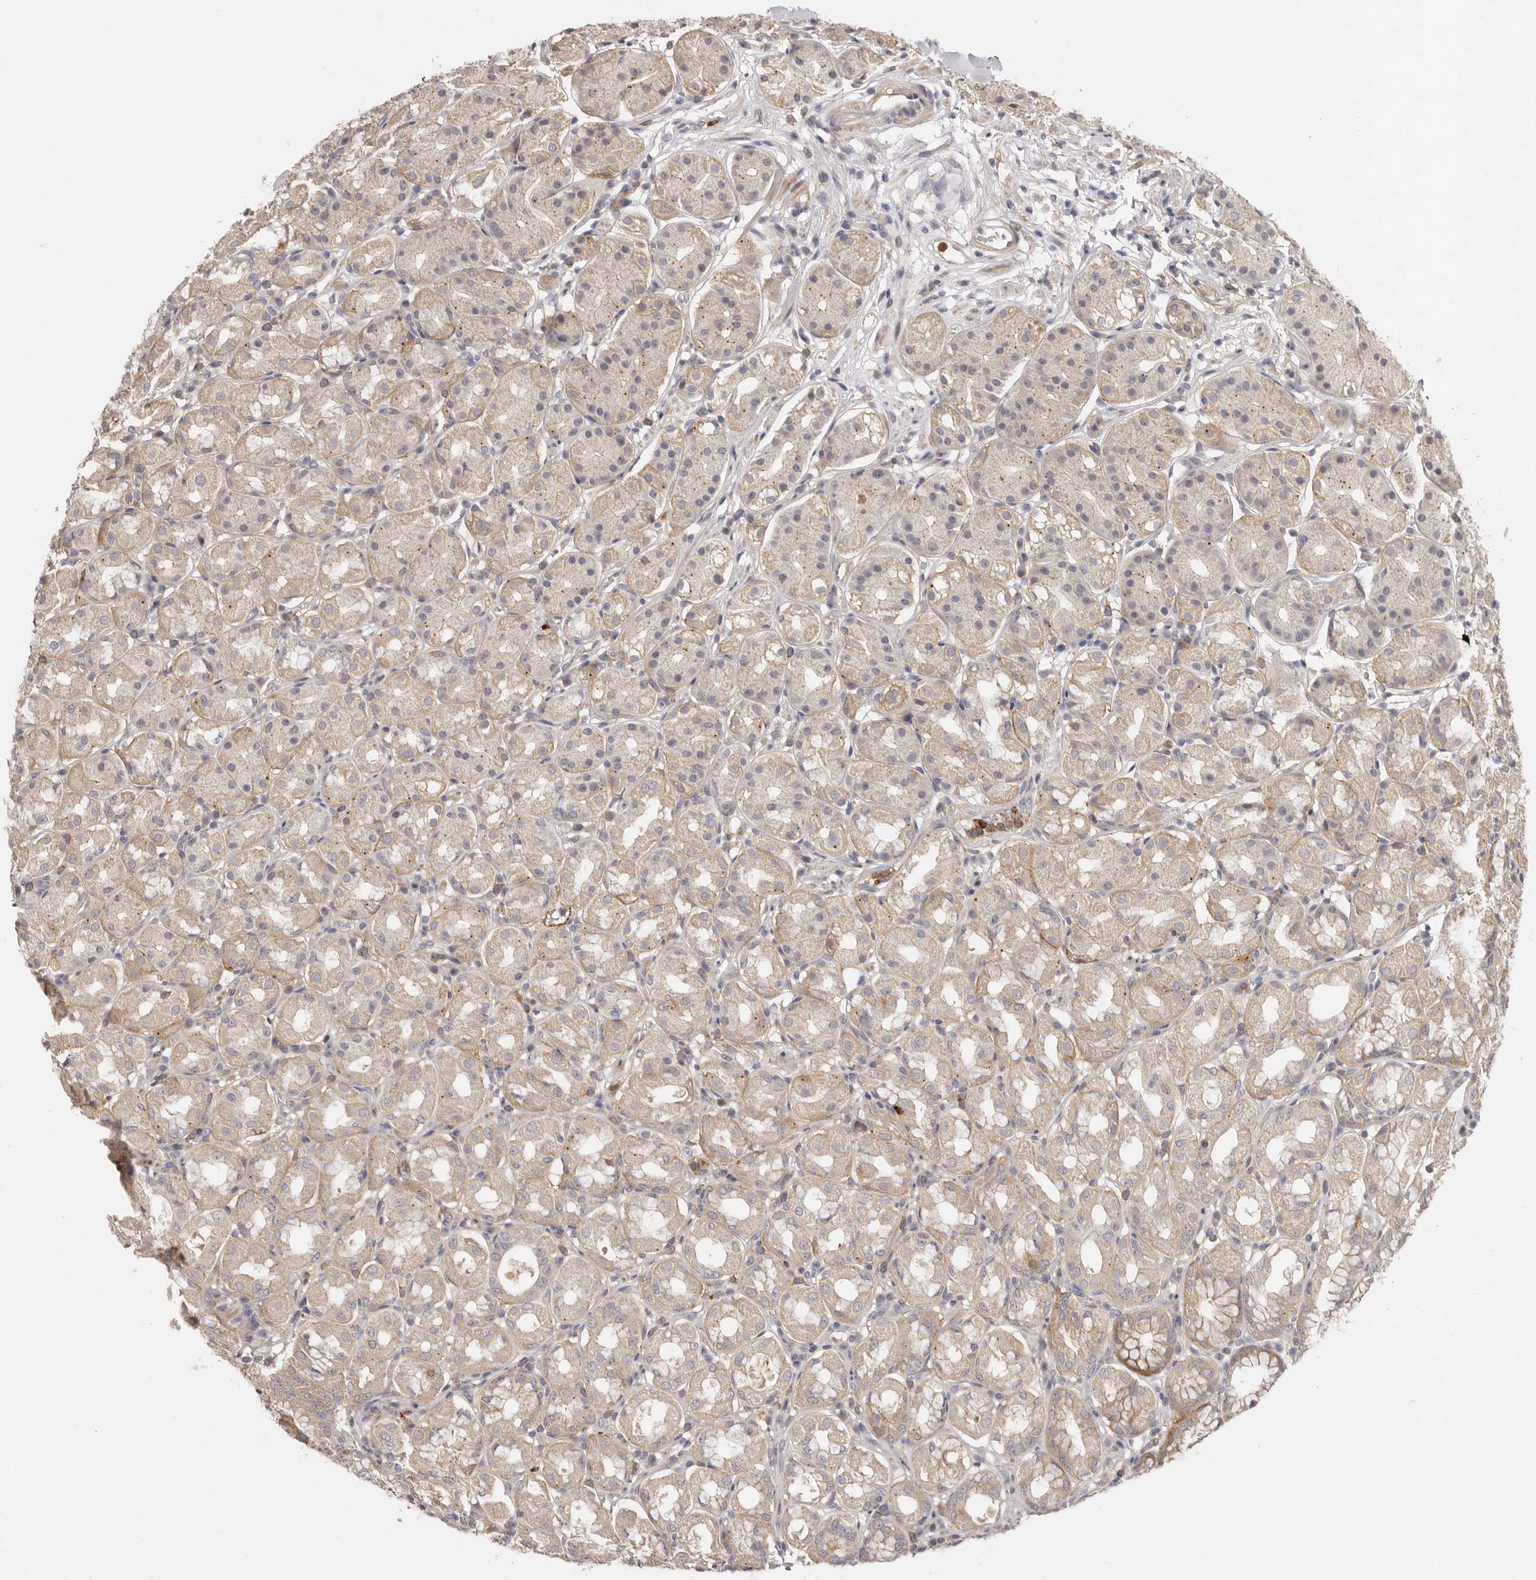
{"staining": {"intensity": "moderate", "quantity": "25%-75%", "location": "cytoplasmic/membranous"}, "tissue": "stomach", "cell_type": "Glandular cells", "image_type": "normal", "snomed": [{"axis": "morphology", "description": "Normal tissue, NOS"}, {"axis": "topography", "description": "Stomach"}, {"axis": "topography", "description": "Stomach, lower"}], "caption": "A medium amount of moderate cytoplasmic/membranous positivity is identified in about 25%-75% of glandular cells in unremarkable stomach.", "gene": "MSRB2", "patient": {"sex": "female", "age": 56}}